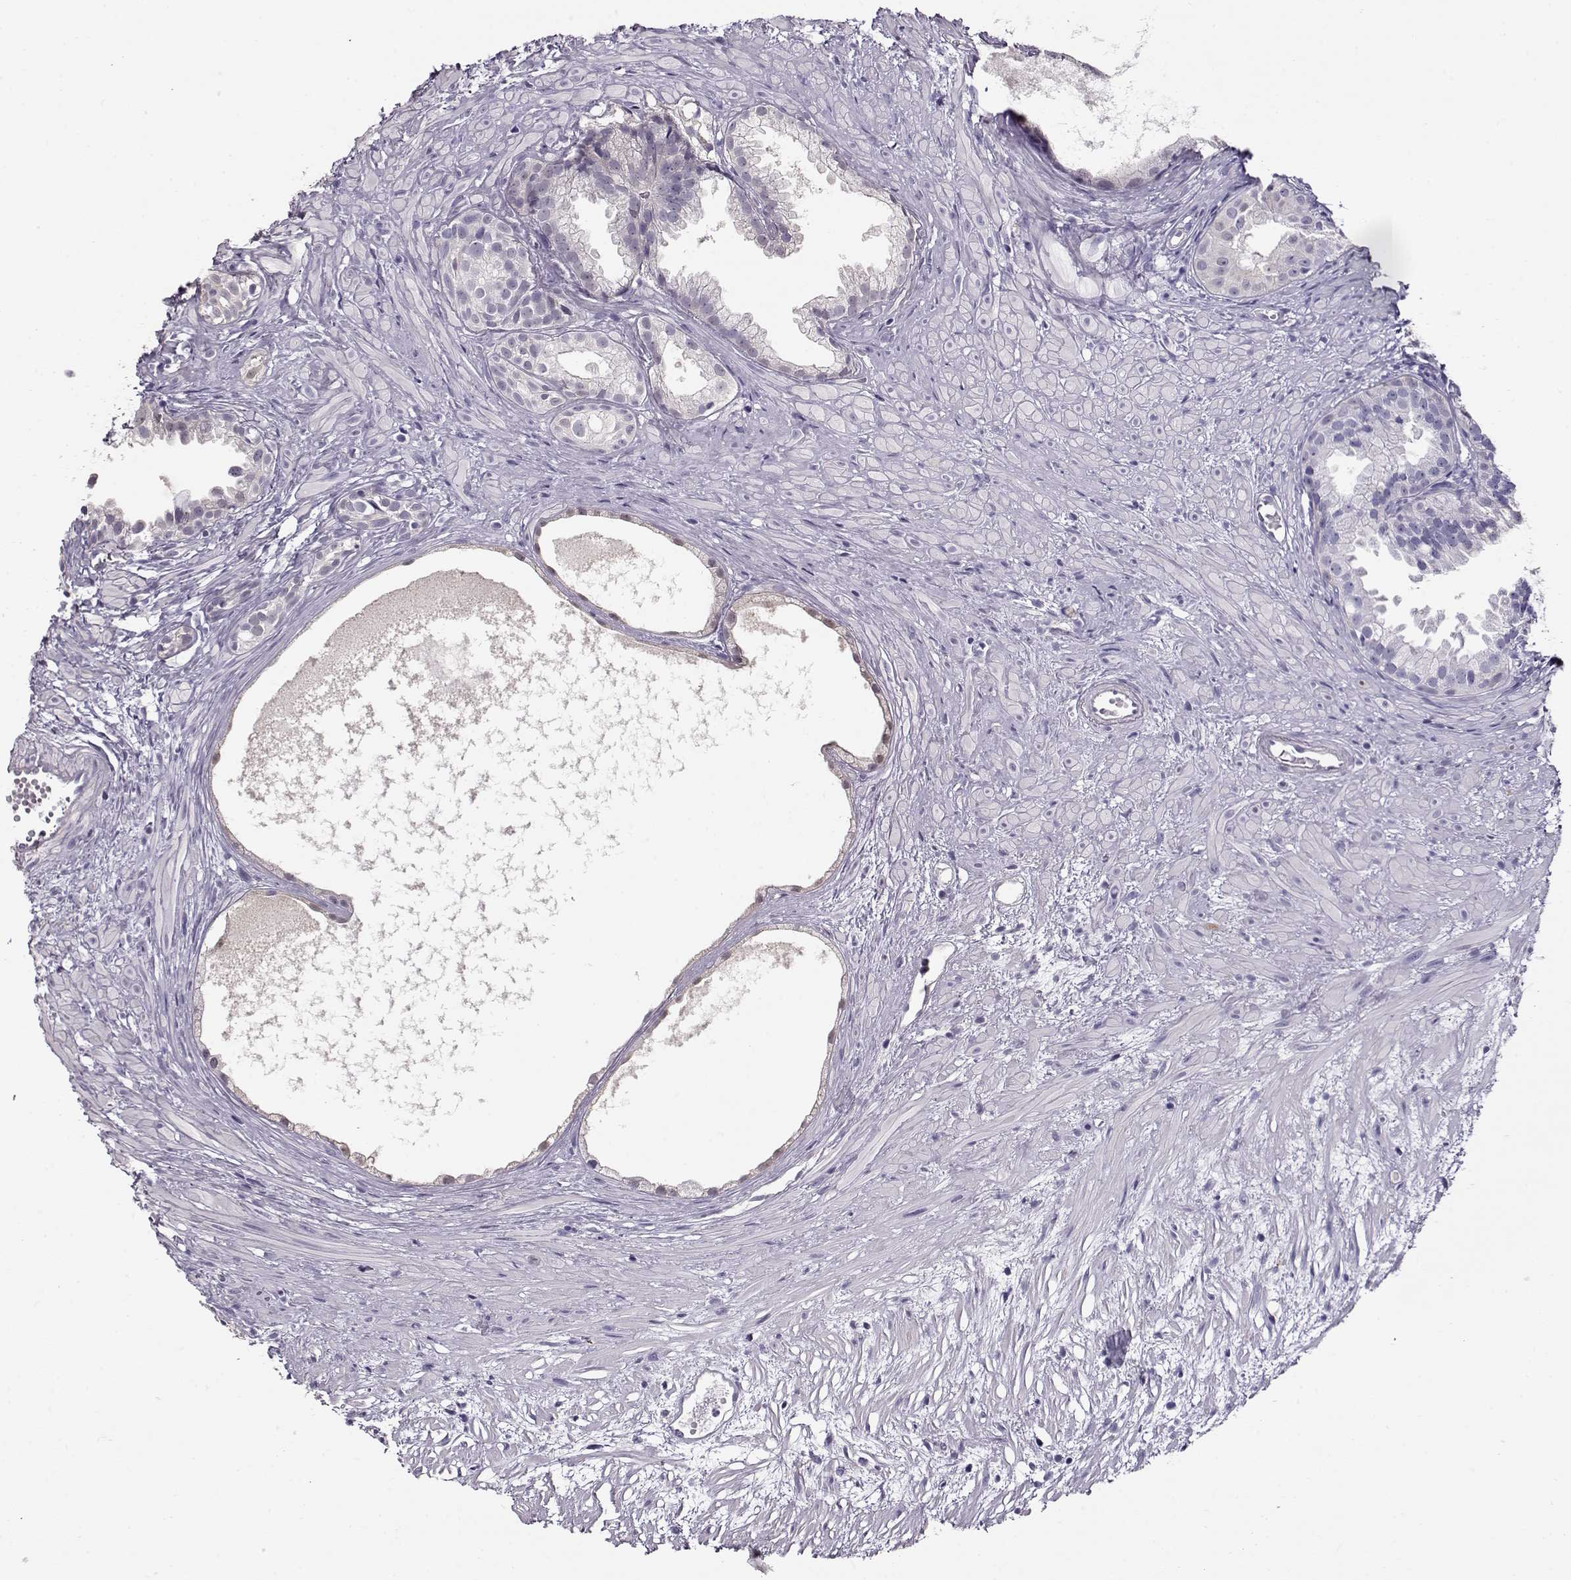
{"staining": {"intensity": "negative", "quantity": "none", "location": "none"}, "tissue": "prostate cancer", "cell_type": "Tumor cells", "image_type": "cancer", "snomed": [{"axis": "morphology", "description": "Adenocarcinoma, High grade"}, {"axis": "topography", "description": "Prostate"}], "caption": "The IHC histopathology image has no significant expression in tumor cells of high-grade adenocarcinoma (prostate) tissue.", "gene": "CCR8", "patient": {"sex": "male", "age": 79}}